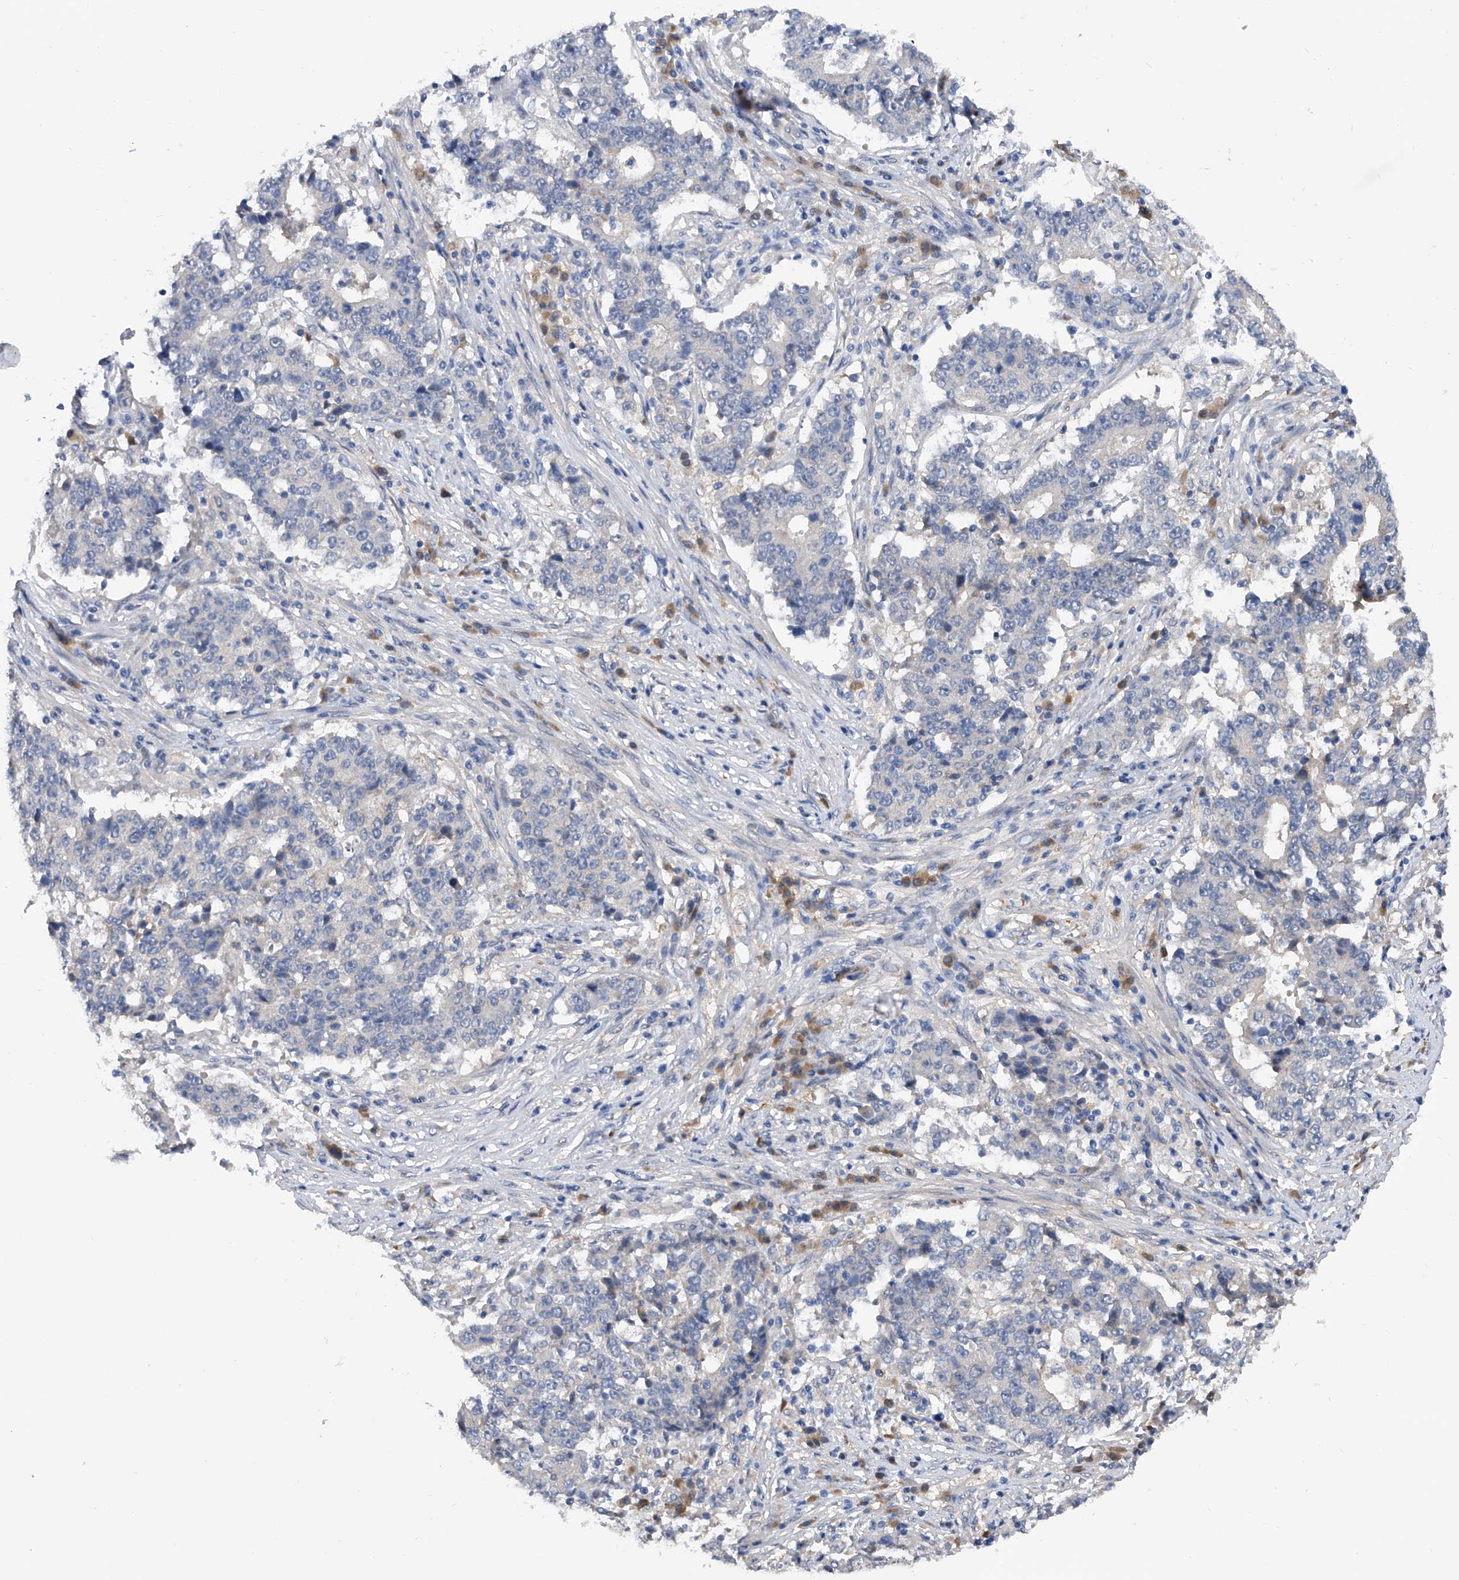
{"staining": {"intensity": "negative", "quantity": "none", "location": "none"}, "tissue": "stomach cancer", "cell_type": "Tumor cells", "image_type": "cancer", "snomed": [{"axis": "morphology", "description": "Adenocarcinoma, NOS"}, {"axis": "topography", "description": "Stomach"}], "caption": "Stomach cancer (adenocarcinoma) was stained to show a protein in brown. There is no significant staining in tumor cells. The staining was performed using DAB to visualize the protein expression in brown, while the nuclei were stained in blue with hematoxylin (Magnification: 20x).", "gene": "PGM3", "patient": {"sex": "male", "age": 59}}